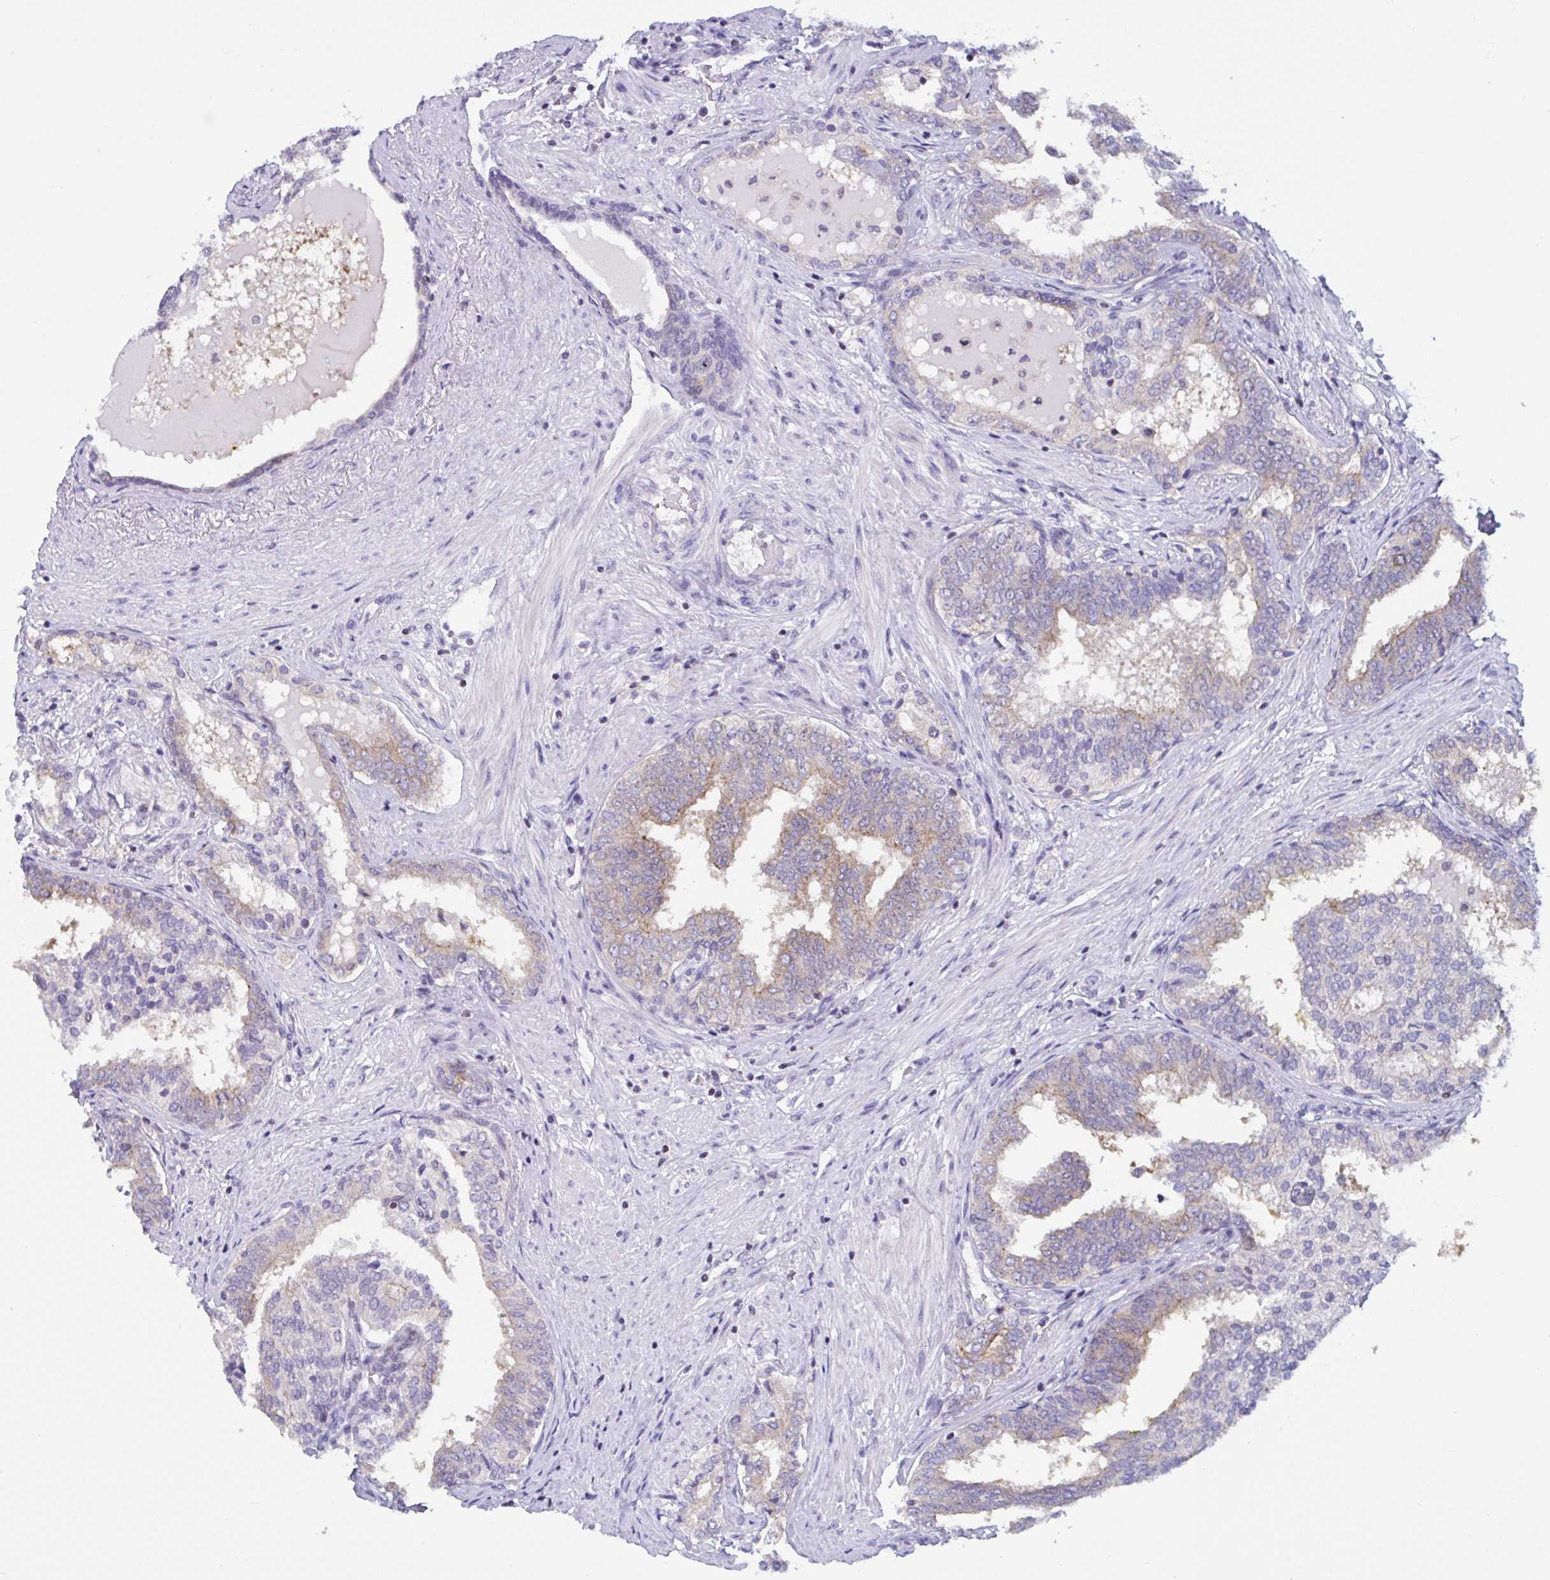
{"staining": {"intensity": "weak", "quantity": "25%-75%", "location": "cytoplasmic/membranous"}, "tissue": "prostate cancer", "cell_type": "Tumor cells", "image_type": "cancer", "snomed": [{"axis": "morphology", "description": "Adenocarcinoma, High grade"}, {"axis": "topography", "description": "Prostate"}], "caption": "This is a histology image of immunohistochemistry staining of prostate cancer (adenocarcinoma (high-grade)), which shows weak expression in the cytoplasmic/membranous of tumor cells.", "gene": "SNX11", "patient": {"sex": "male", "age": 72}}